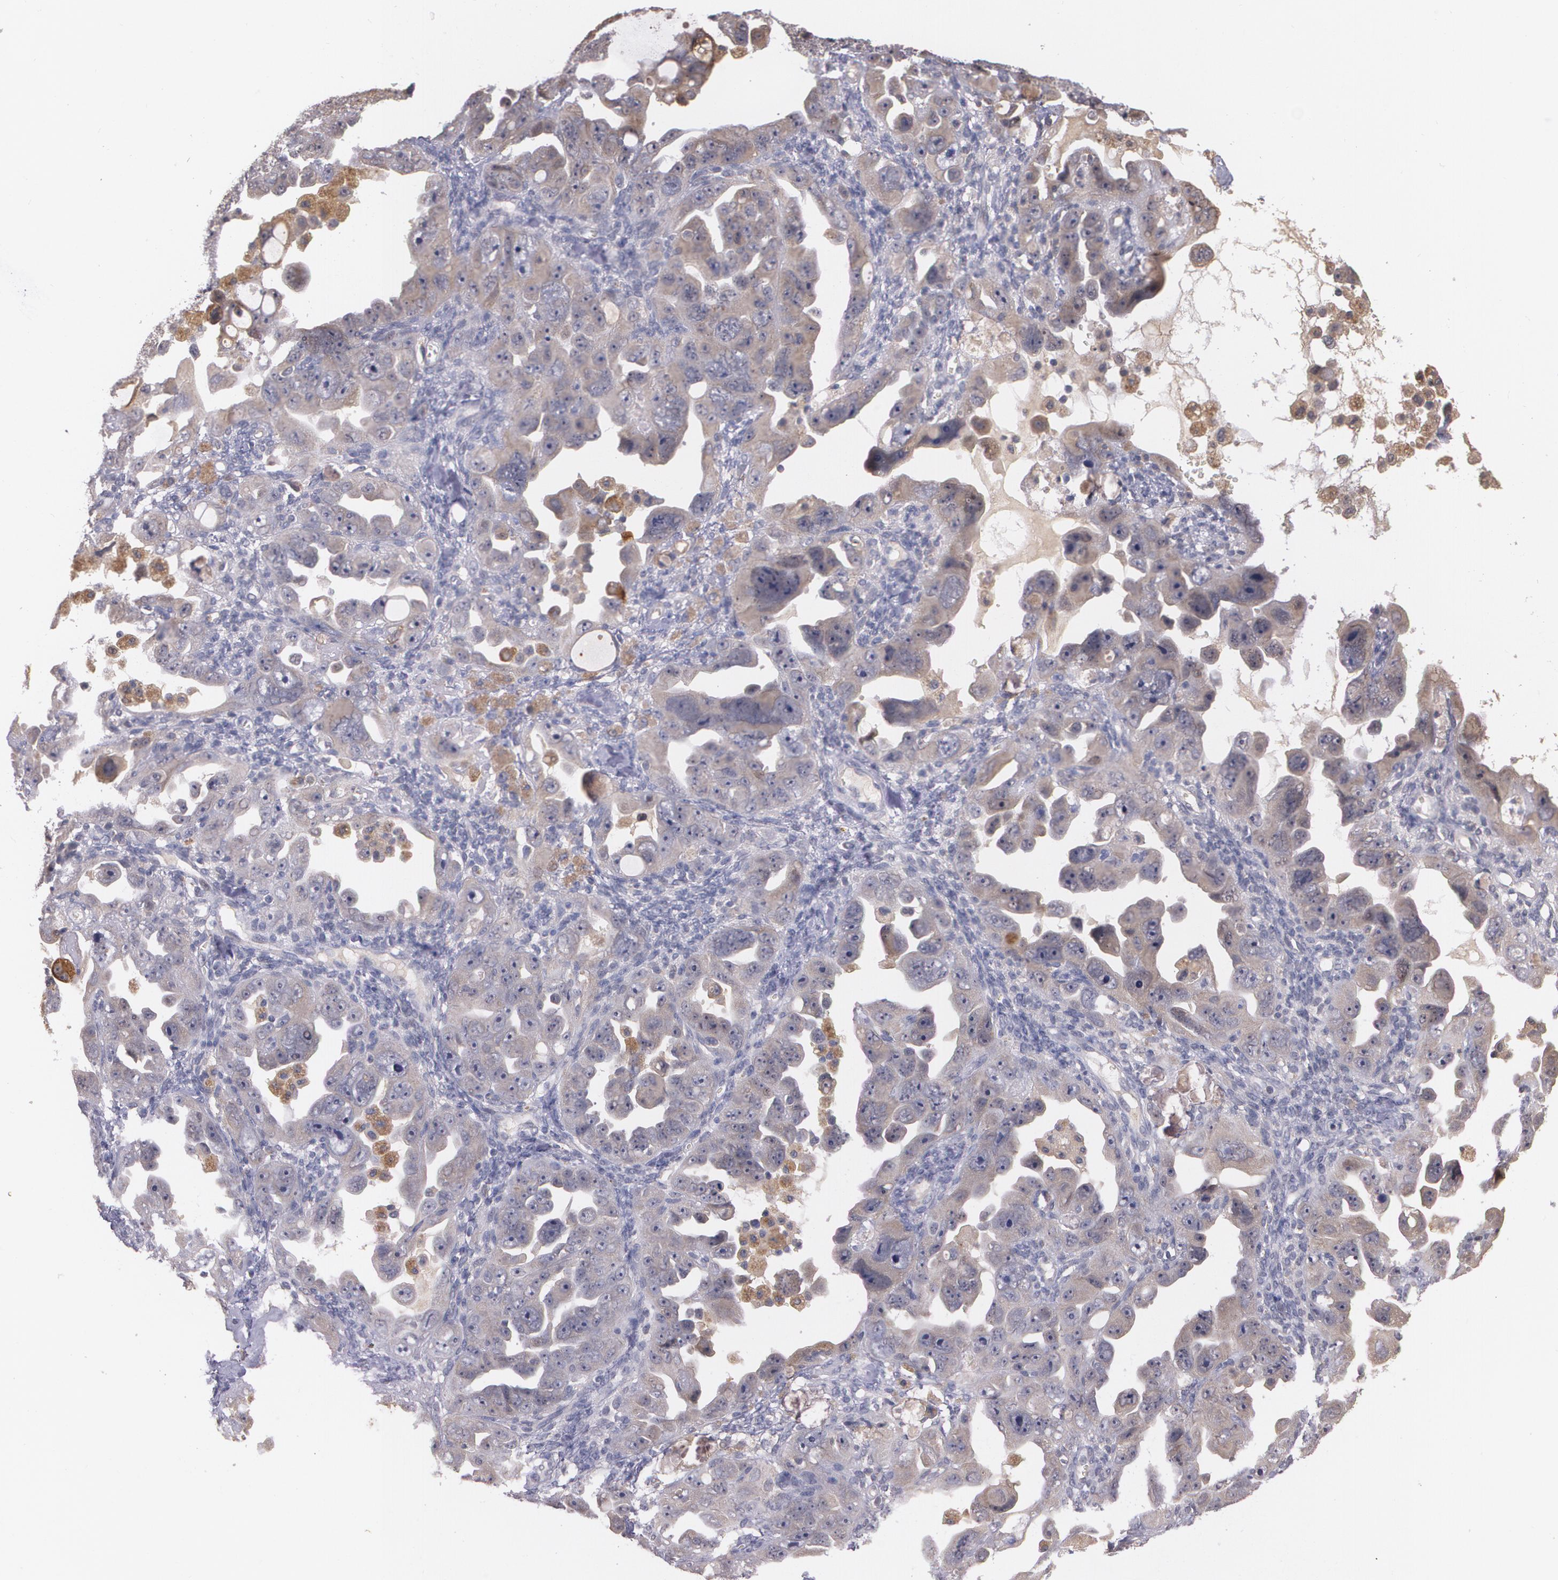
{"staining": {"intensity": "weak", "quantity": "25%-75%", "location": "cytoplasmic/membranous"}, "tissue": "ovarian cancer", "cell_type": "Tumor cells", "image_type": "cancer", "snomed": [{"axis": "morphology", "description": "Cystadenocarcinoma, serous, NOS"}, {"axis": "topography", "description": "Ovary"}], "caption": "DAB immunohistochemical staining of ovarian cancer (serous cystadenocarcinoma) exhibits weak cytoplasmic/membranous protein staining in approximately 25%-75% of tumor cells.", "gene": "IFNGR2", "patient": {"sex": "female", "age": 66}}